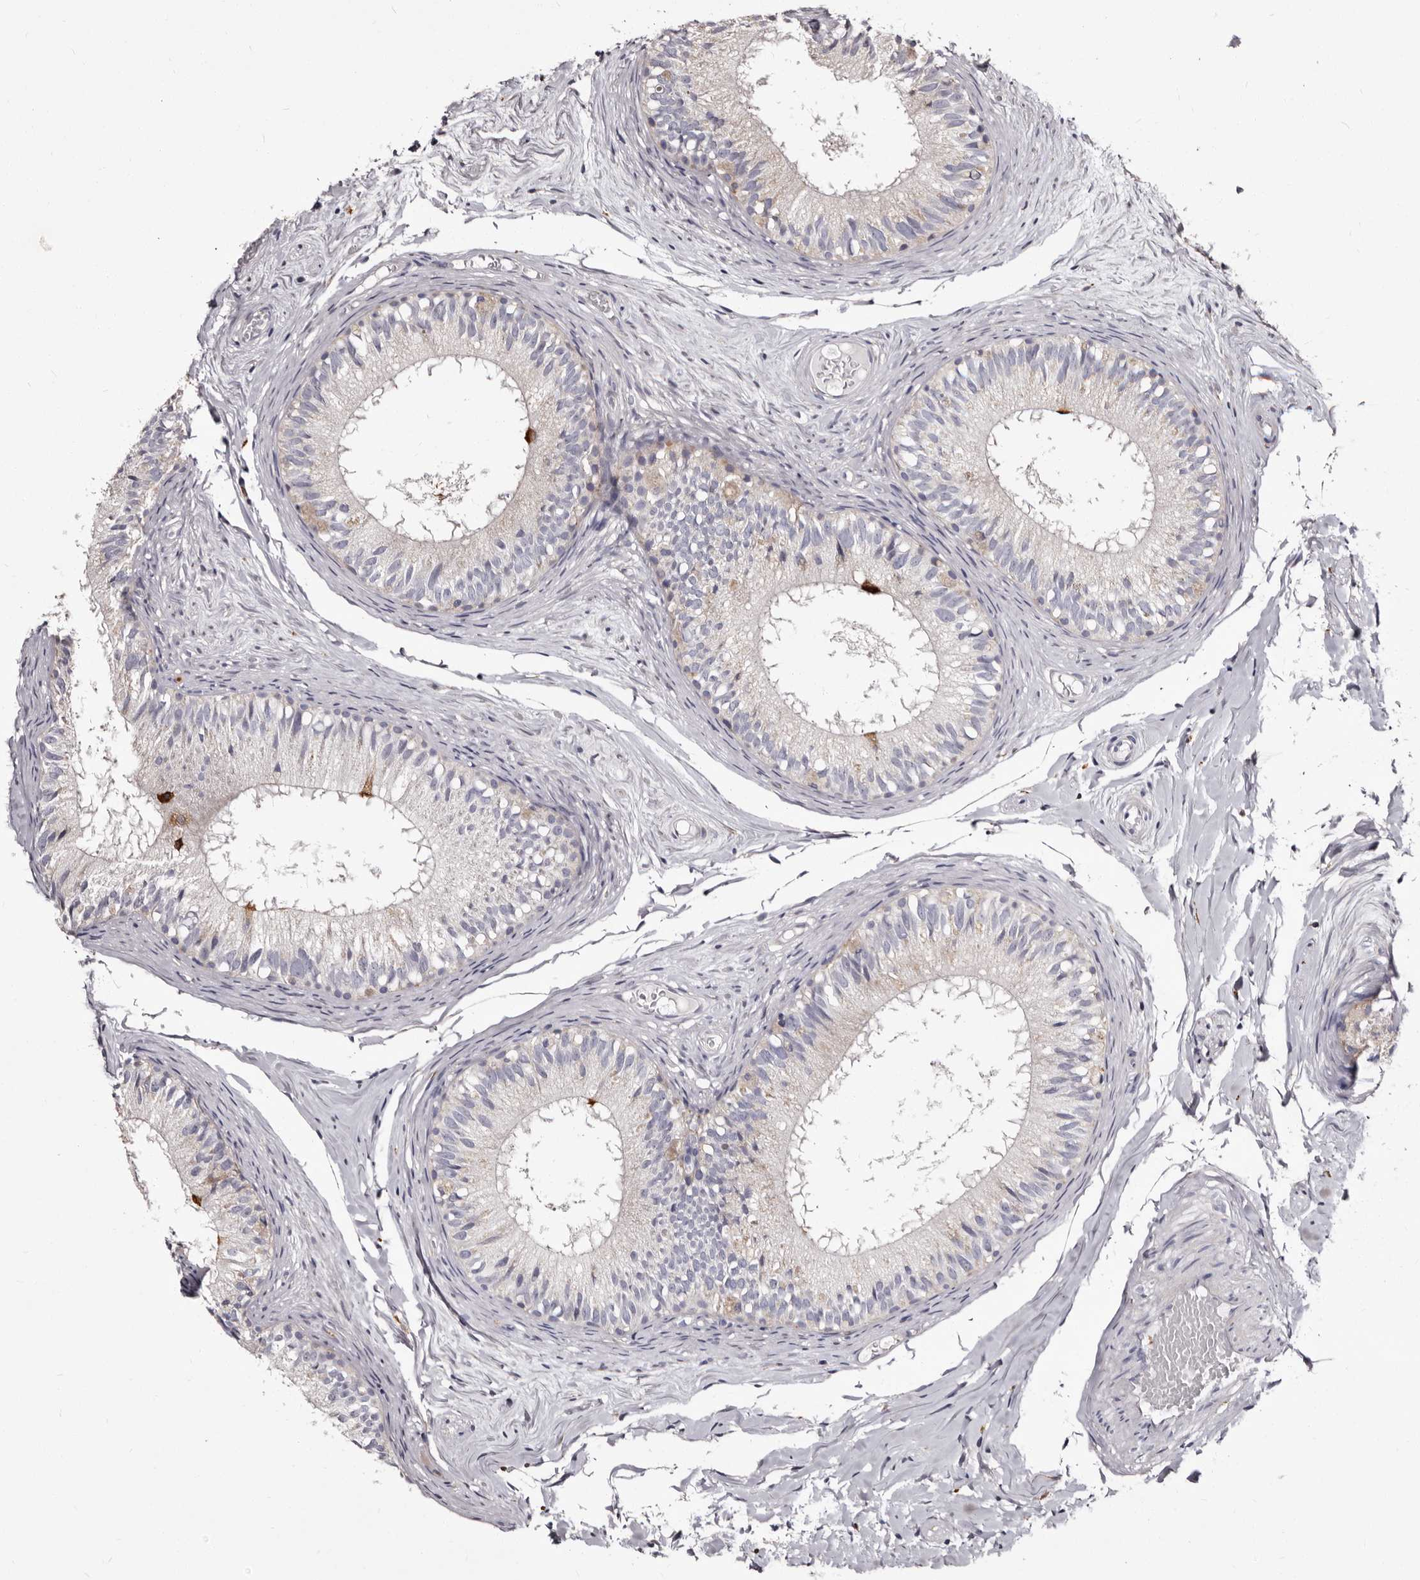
{"staining": {"intensity": "negative", "quantity": "none", "location": "none"}, "tissue": "epididymis", "cell_type": "Glandular cells", "image_type": "normal", "snomed": [{"axis": "morphology", "description": "Normal tissue, NOS"}, {"axis": "topography", "description": "Epididymis"}], "caption": "Immunohistochemistry (IHC) photomicrograph of normal epididymis: human epididymis stained with DAB (3,3'-diaminobenzidine) shows no significant protein expression in glandular cells.", "gene": "AUNIP", "patient": {"sex": "male", "age": 46}}